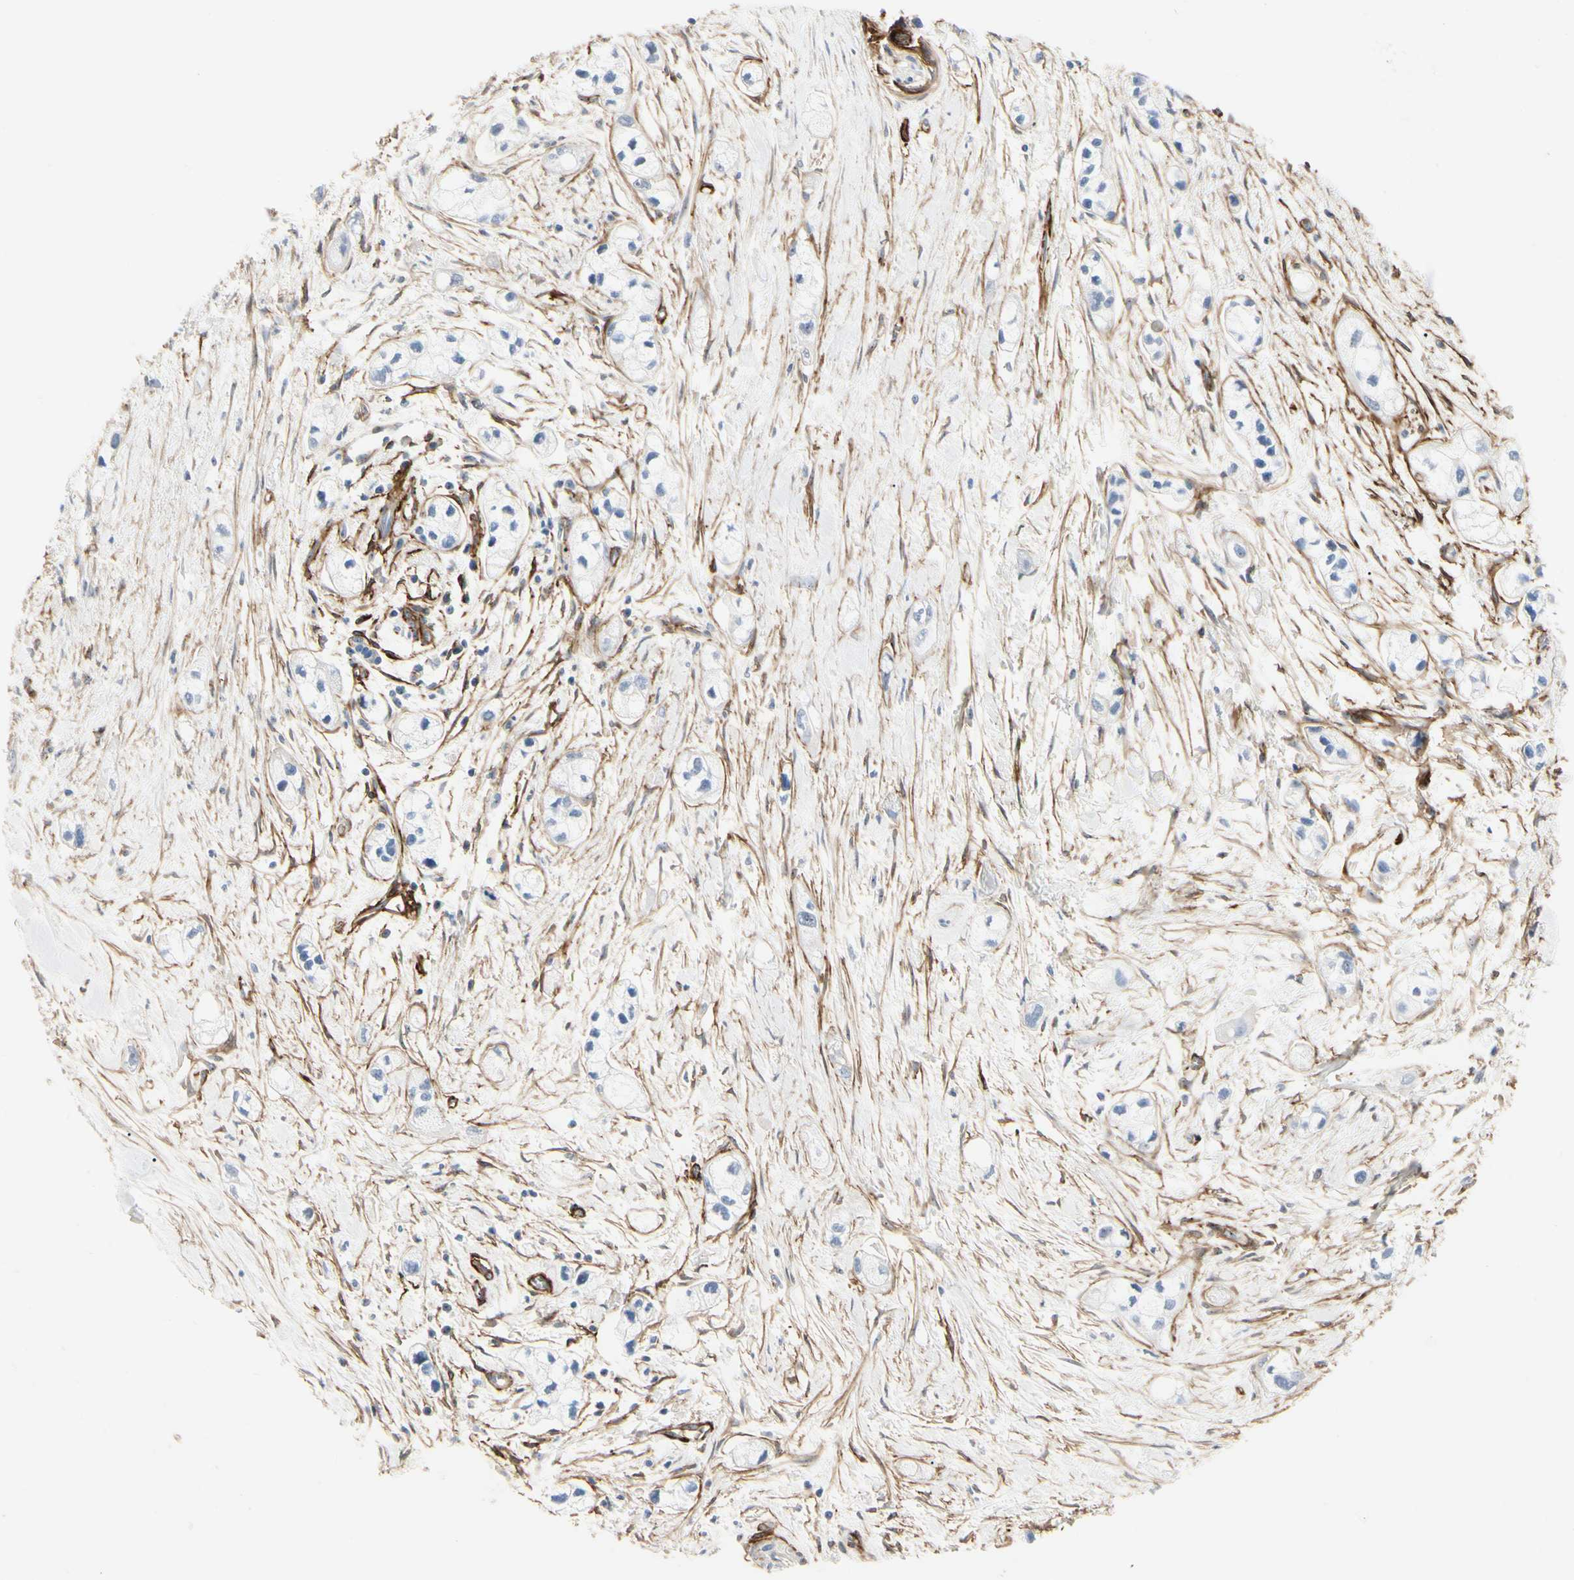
{"staining": {"intensity": "negative", "quantity": "none", "location": "none"}, "tissue": "pancreatic cancer", "cell_type": "Tumor cells", "image_type": "cancer", "snomed": [{"axis": "morphology", "description": "Adenocarcinoma, NOS"}, {"axis": "topography", "description": "Pancreas"}], "caption": "Pancreatic adenocarcinoma stained for a protein using immunohistochemistry (IHC) displays no positivity tumor cells.", "gene": "GGT5", "patient": {"sex": "male", "age": 74}}